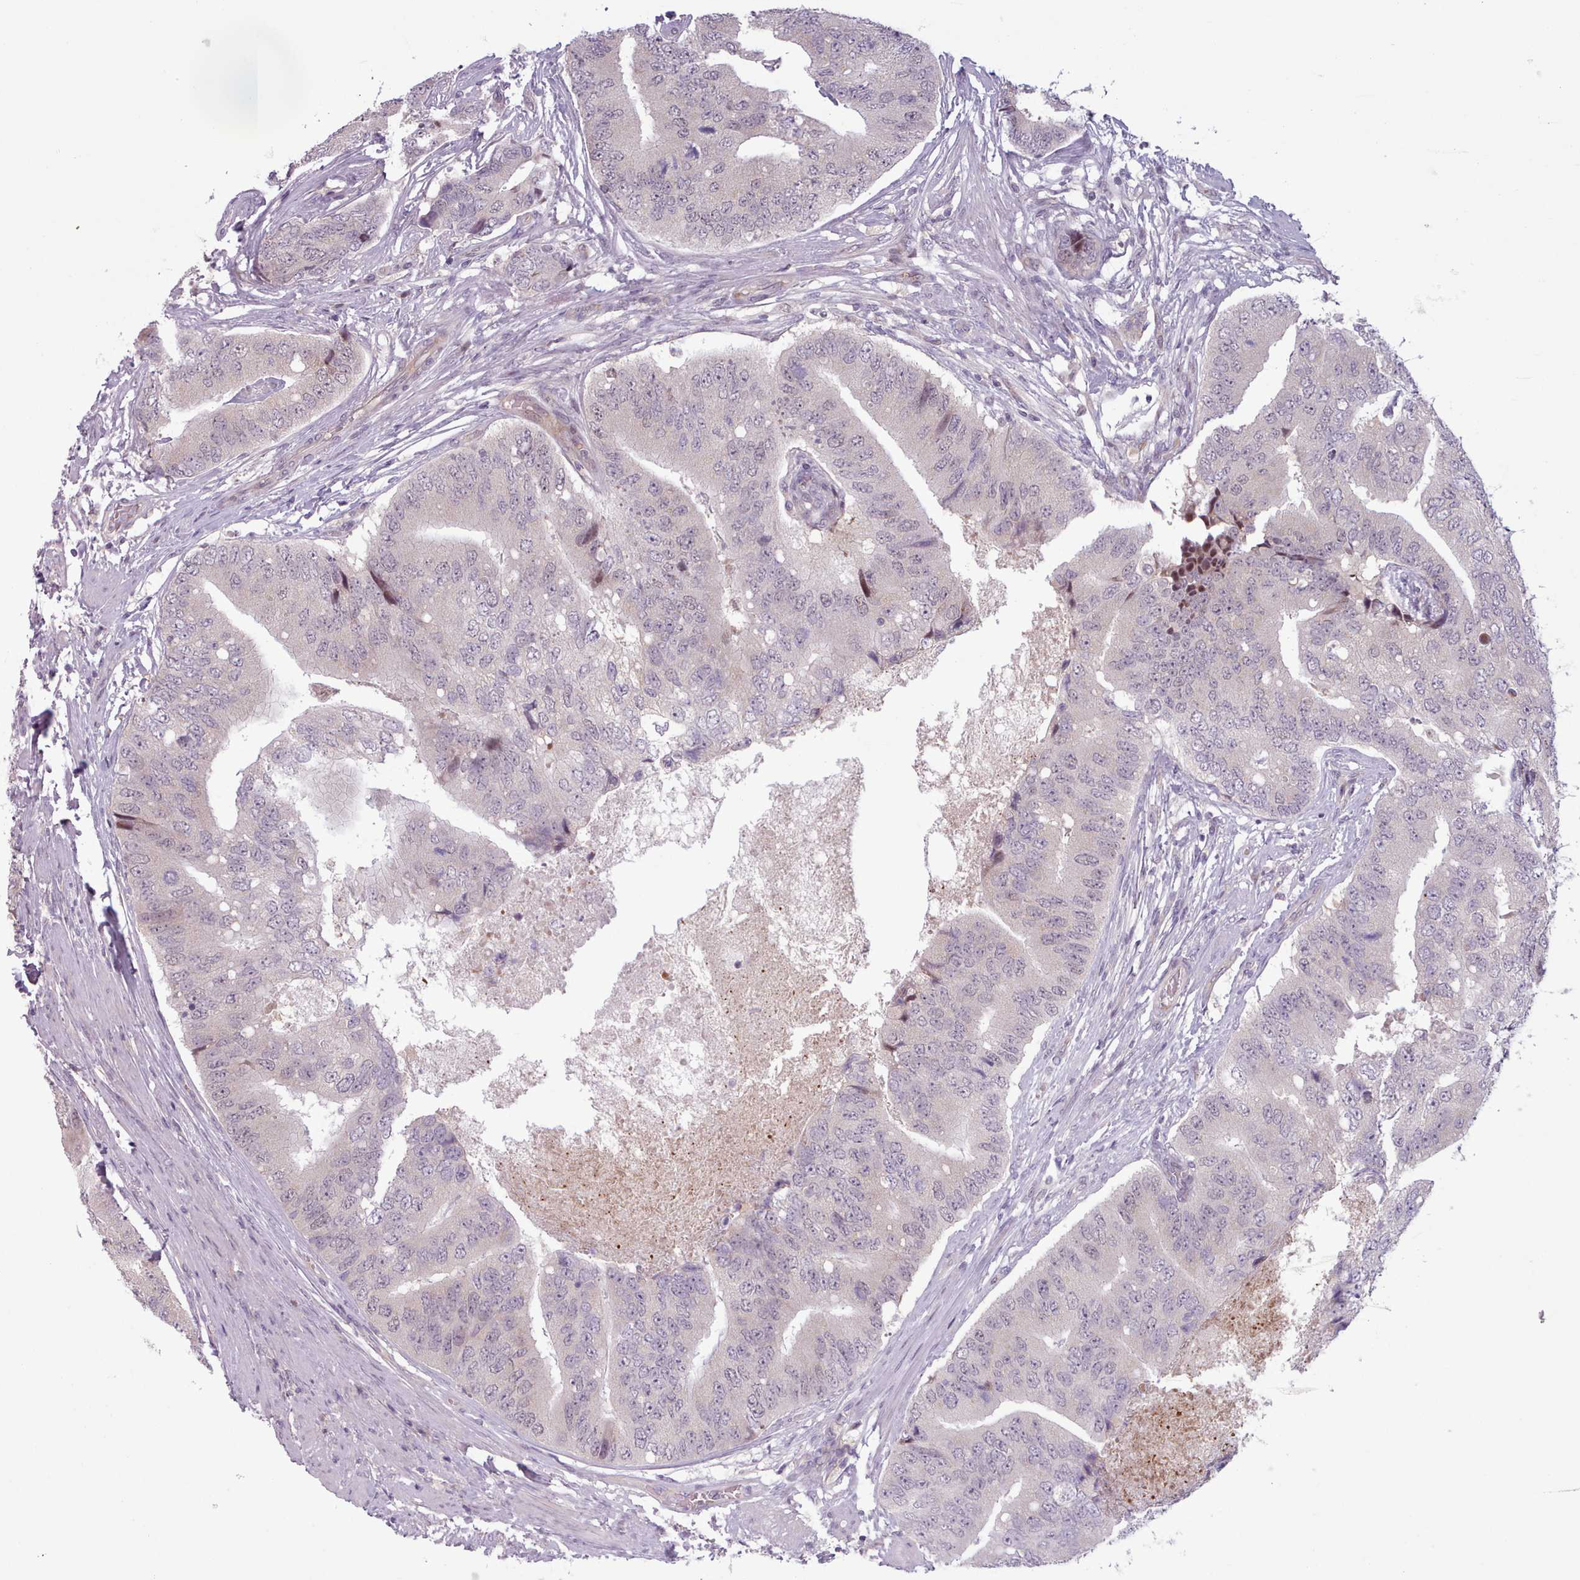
{"staining": {"intensity": "negative", "quantity": "none", "location": "none"}, "tissue": "prostate cancer", "cell_type": "Tumor cells", "image_type": "cancer", "snomed": [{"axis": "morphology", "description": "Adenocarcinoma, High grade"}, {"axis": "topography", "description": "Prostate"}], "caption": "Tumor cells show no significant protein positivity in prostate adenocarcinoma (high-grade). The staining was performed using DAB (3,3'-diaminobenzidine) to visualize the protein expression in brown, while the nuclei were stained in blue with hematoxylin (Magnification: 20x).", "gene": "KBTBD7", "patient": {"sex": "male", "age": 70}}